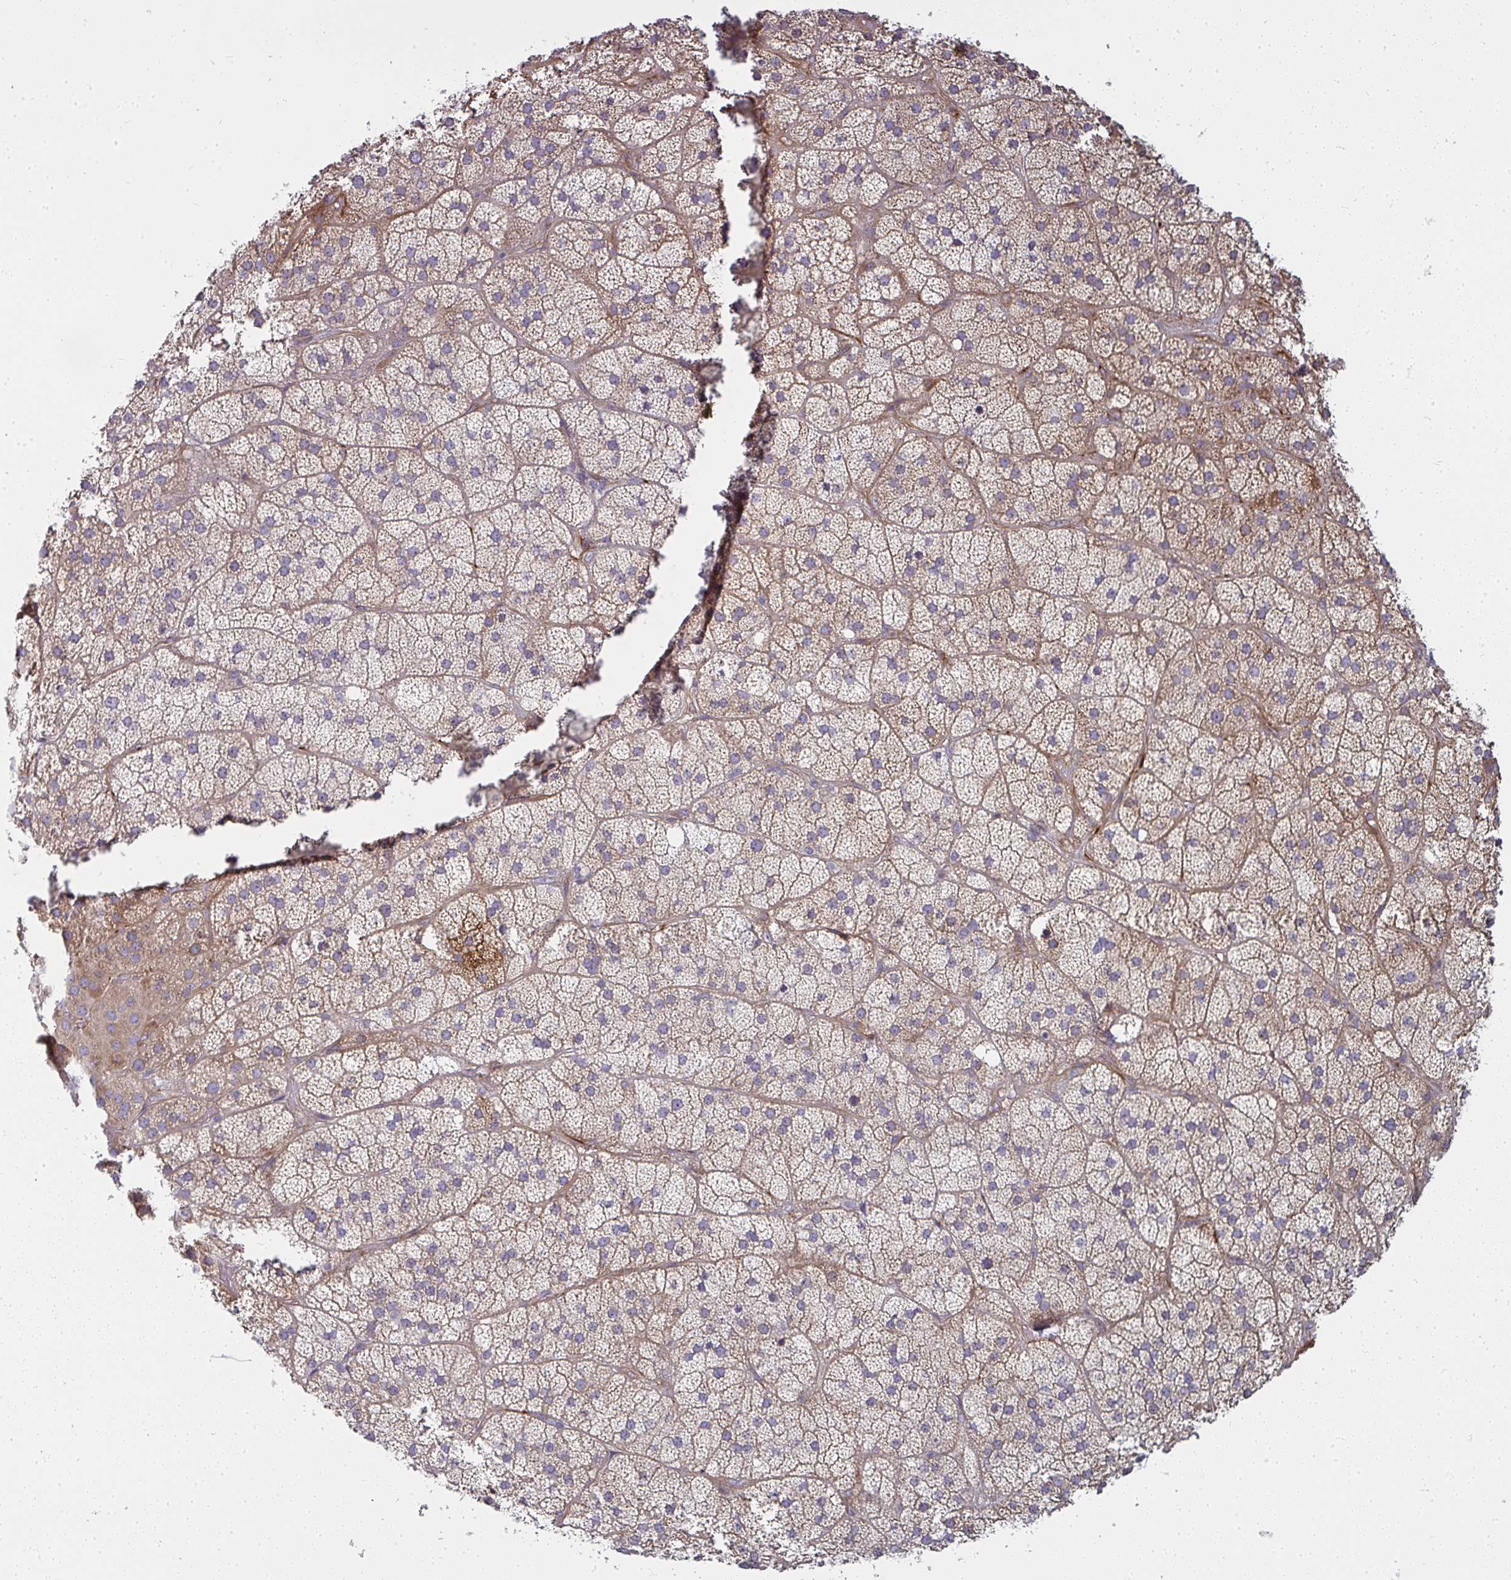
{"staining": {"intensity": "moderate", "quantity": "25%-75%", "location": "cytoplasmic/membranous"}, "tissue": "adrenal gland", "cell_type": "Glandular cells", "image_type": "normal", "snomed": [{"axis": "morphology", "description": "Normal tissue, NOS"}, {"axis": "topography", "description": "Adrenal gland"}], "caption": "Glandular cells show medium levels of moderate cytoplasmic/membranous positivity in about 25%-75% of cells in unremarkable human adrenal gland. (IHC, brightfield microscopy, high magnification).", "gene": "IFIT3", "patient": {"sex": "male", "age": 57}}